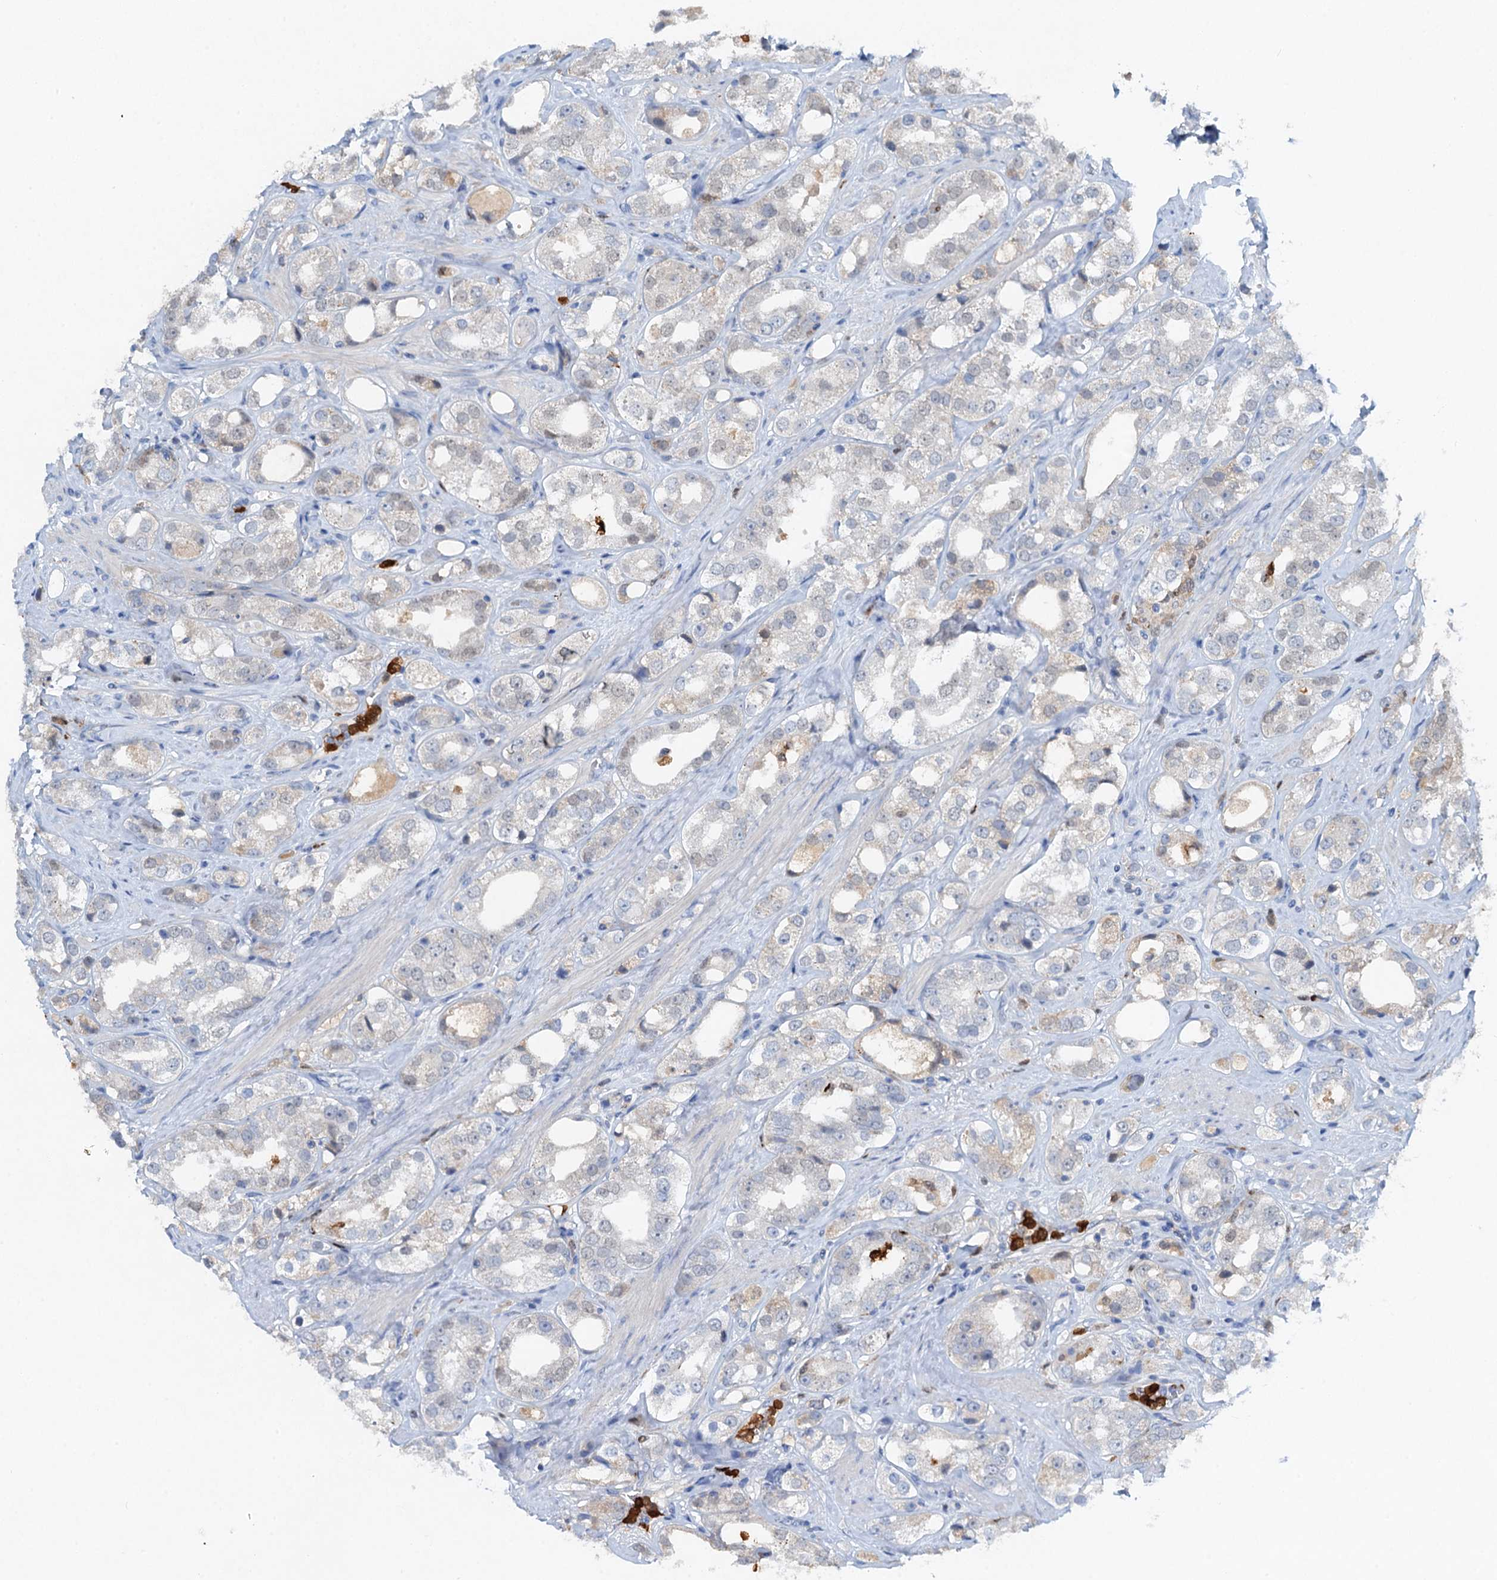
{"staining": {"intensity": "negative", "quantity": "none", "location": "none"}, "tissue": "prostate cancer", "cell_type": "Tumor cells", "image_type": "cancer", "snomed": [{"axis": "morphology", "description": "Adenocarcinoma, NOS"}, {"axis": "topography", "description": "Prostate"}], "caption": "DAB (3,3'-diaminobenzidine) immunohistochemical staining of human prostate cancer (adenocarcinoma) displays no significant positivity in tumor cells.", "gene": "OTOA", "patient": {"sex": "male", "age": 79}}